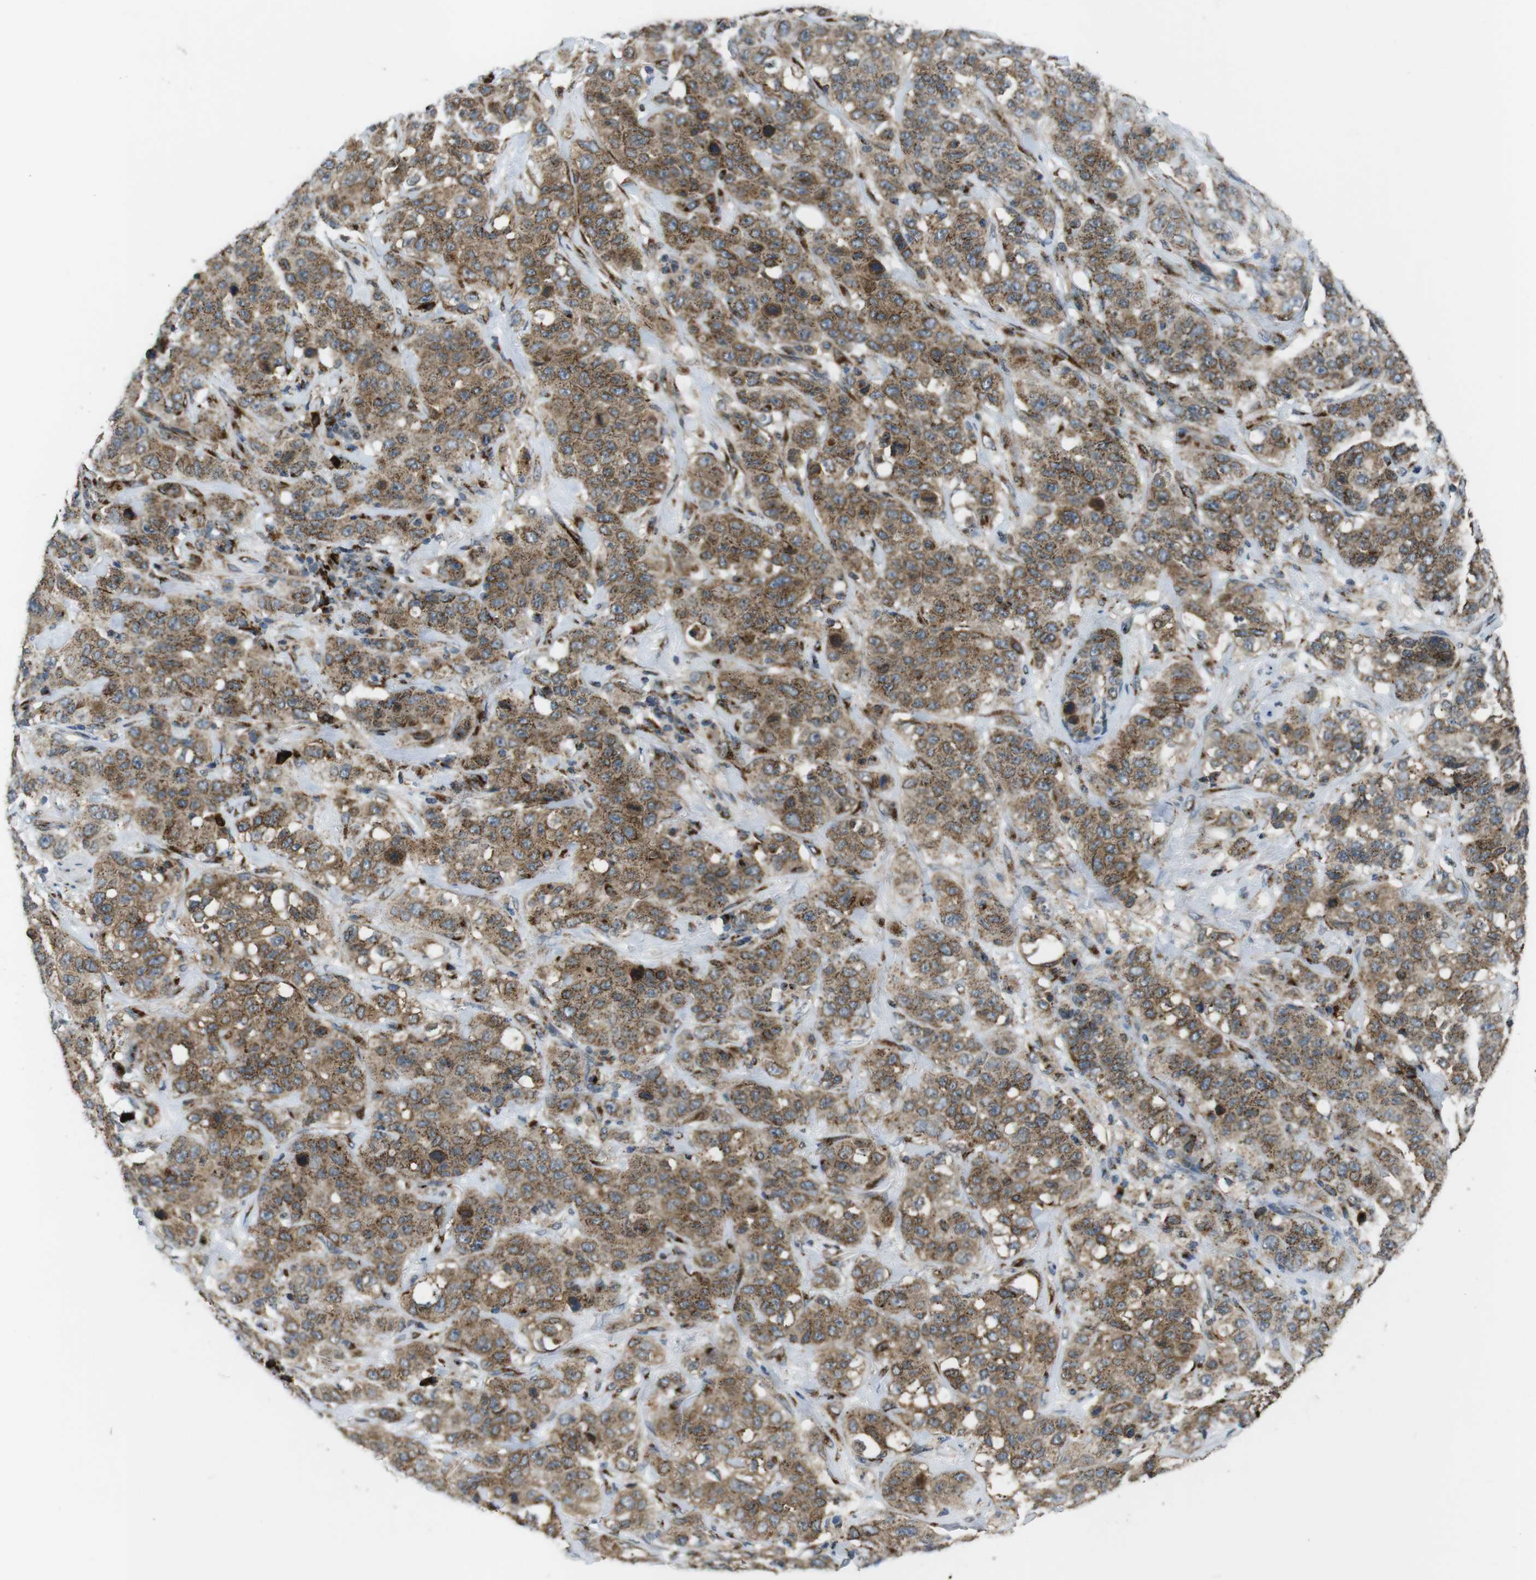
{"staining": {"intensity": "moderate", "quantity": ">75%", "location": "cytoplasmic/membranous"}, "tissue": "stomach cancer", "cell_type": "Tumor cells", "image_type": "cancer", "snomed": [{"axis": "morphology", "description": "Adenocarcinoma, NOS"}, {"axis": "topography", "description": "Stomach"}], "caption": "Approximately >75% of tumor cells in stomach adenocarcinoma reveal moderate cytoplasmic/membranous protein staining as visualized by brown immunohistochemical staining.", "gene": "ZFPL1", "patient": {"sex": "male", "age": 48}}